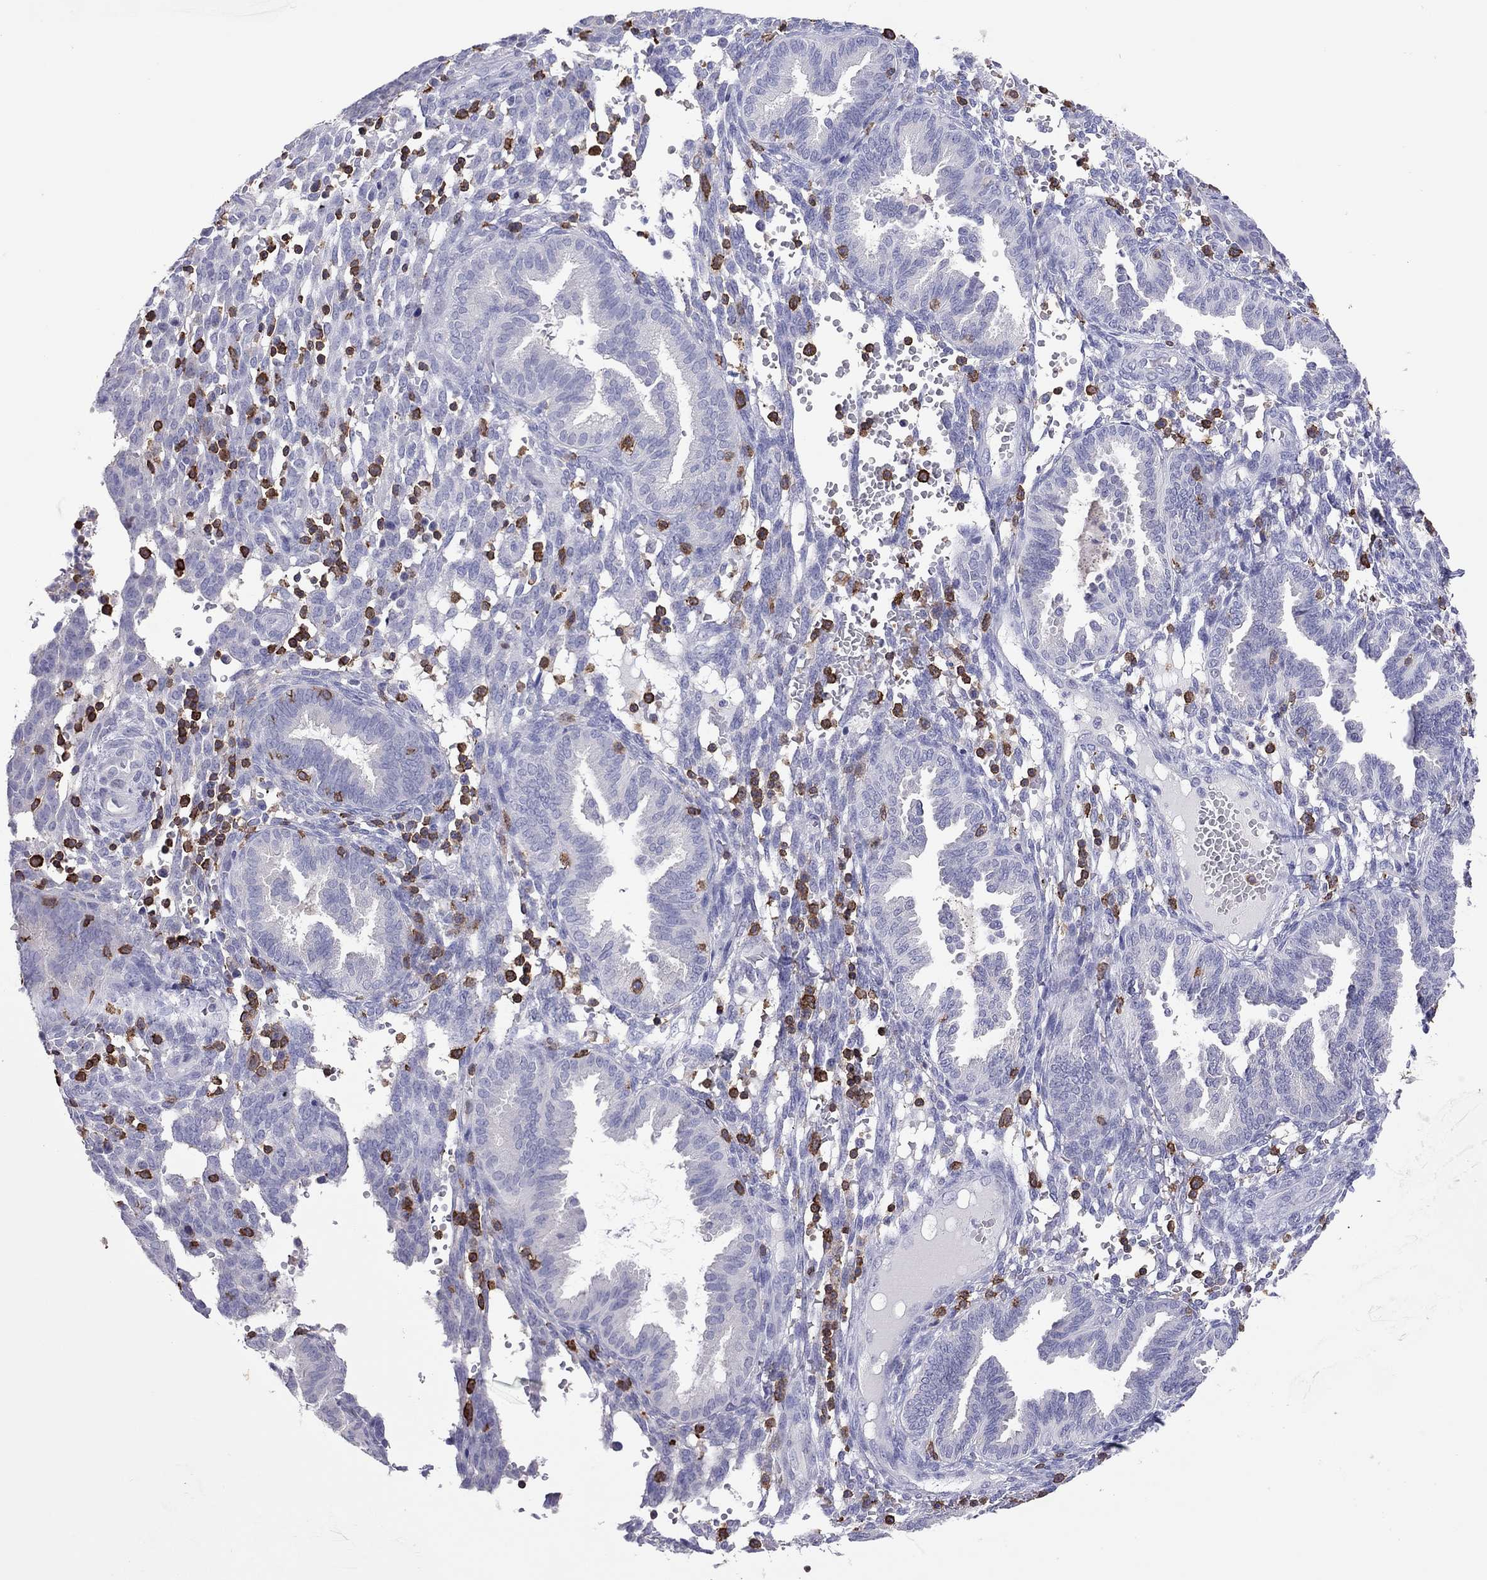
{"staining": {"intensity": "negative", "quantity": "none", "location": "none"}, "tissue": "endometrium", "cell_type": "Cells in endometrial stroma", "image_type": "normal", "snomed": [{"axis": "morphology", "description": "Normal tissue, NOS"}, {"axis": "topography", "description": "Endometrium"}], "caption": "IHC image of unremarkable endometrium: human endometrium stained with DAB reveals no significant protein expression in cells in endometrial stroma.", "gene": "ENSG00000288637", "patient": {"sex": "female", "age": 42}}